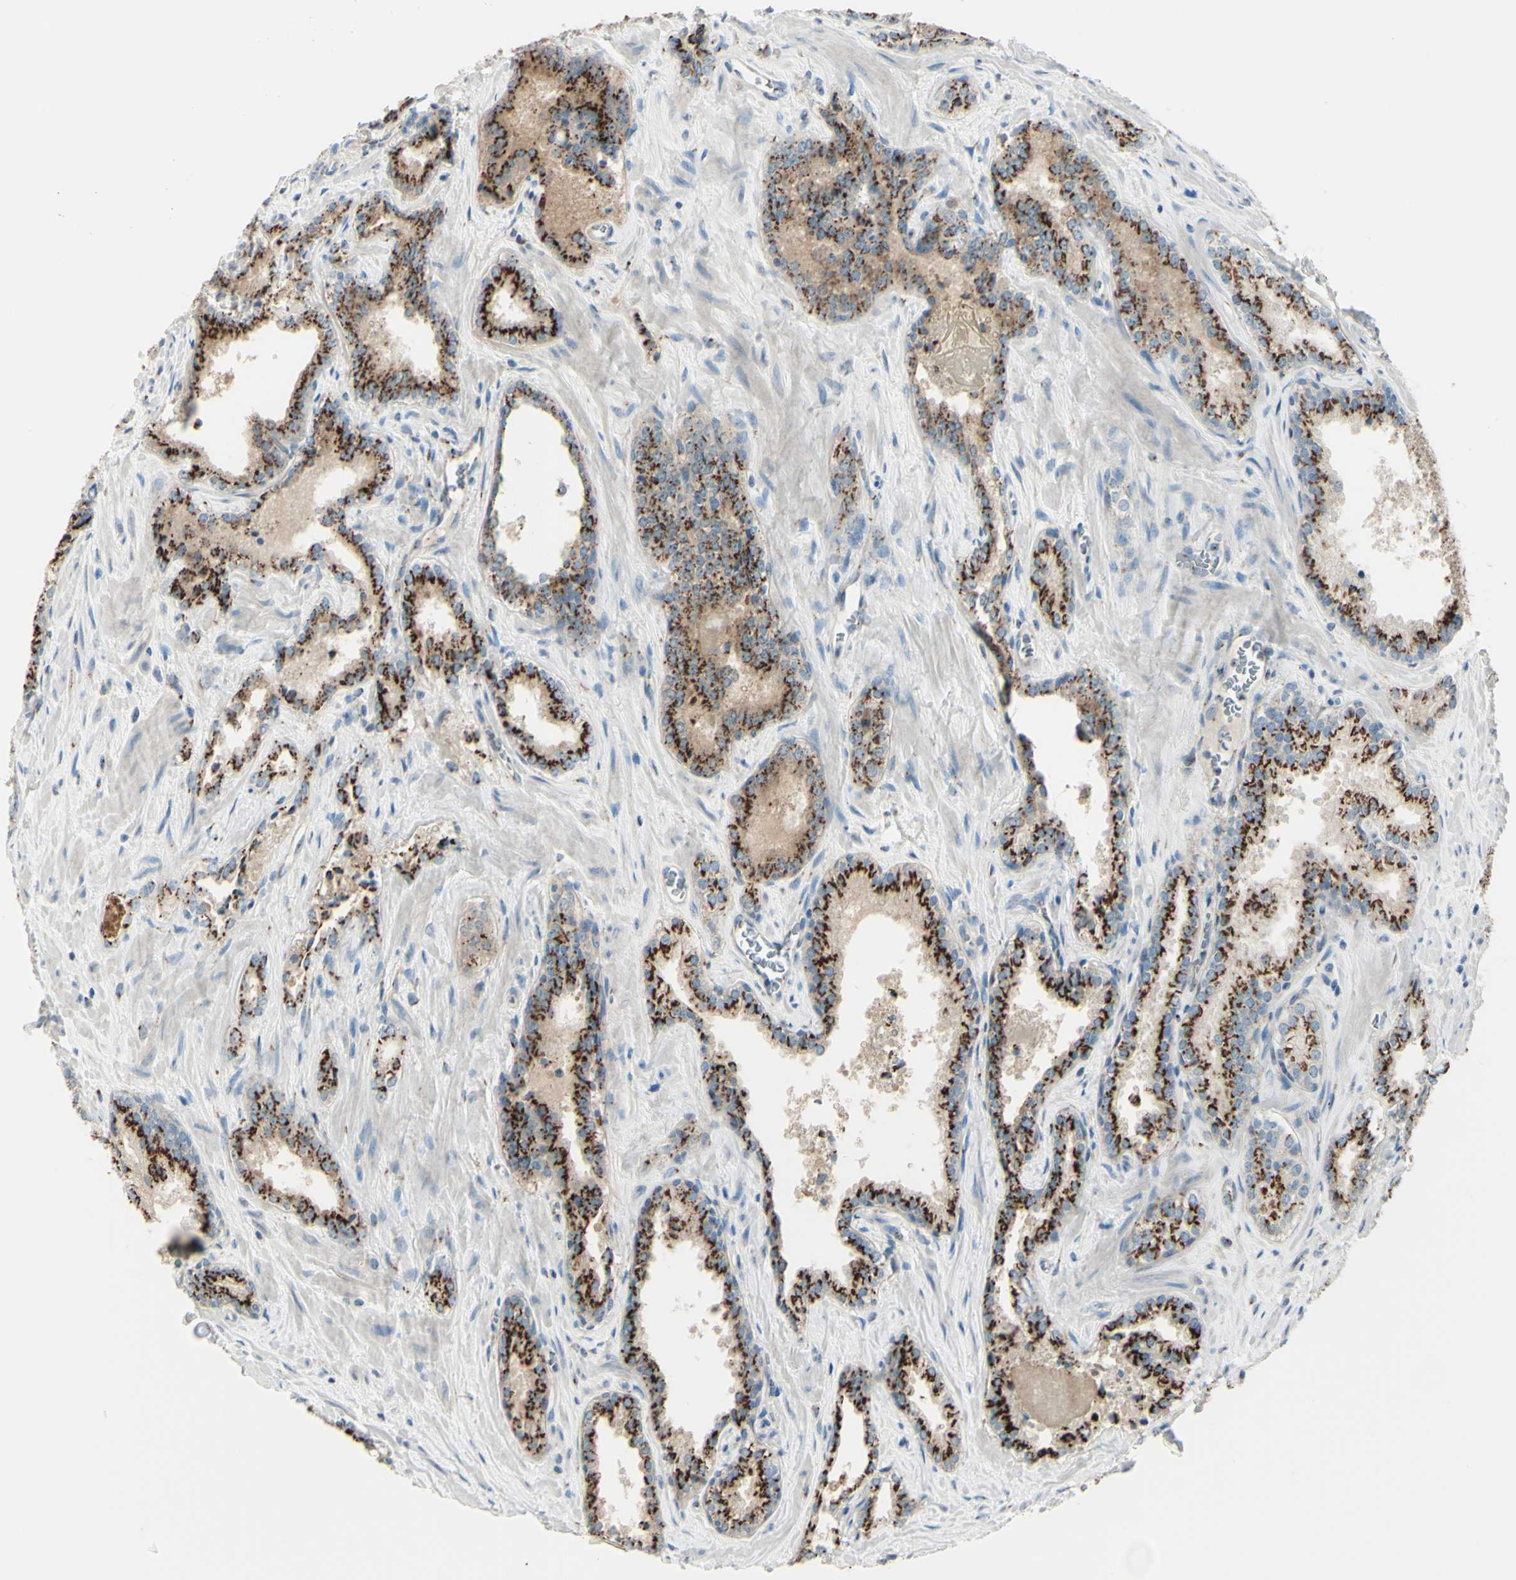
{"staining": {"intensity": "strong", "quantity": ">75%", "location": "cytoplasmic/membranous"}, "tissue": "prostate cancer", "cell_type": "Tumor cells", "image_type": "cancer", "snomed": [{"axis": "morphology", "description": "Adenocarcinoma, Low grade"}, {"axis": "topography", "description": "Prostate"}], "caption": "A high-resolution micrograph shows IHC staining of prostate low-grade adenocarcinoma, which reveals strong cytoplasmic/membranous positivity in about >75% of tumor cells. The staining was performed using DAB (3,3'-diaminobenzidine), with brown indicating positive protein expression. Nuclei are stained blue with hematoxylin.", "gene": "B4GALT1", "patient": {"sex": "male", "age": 60}}